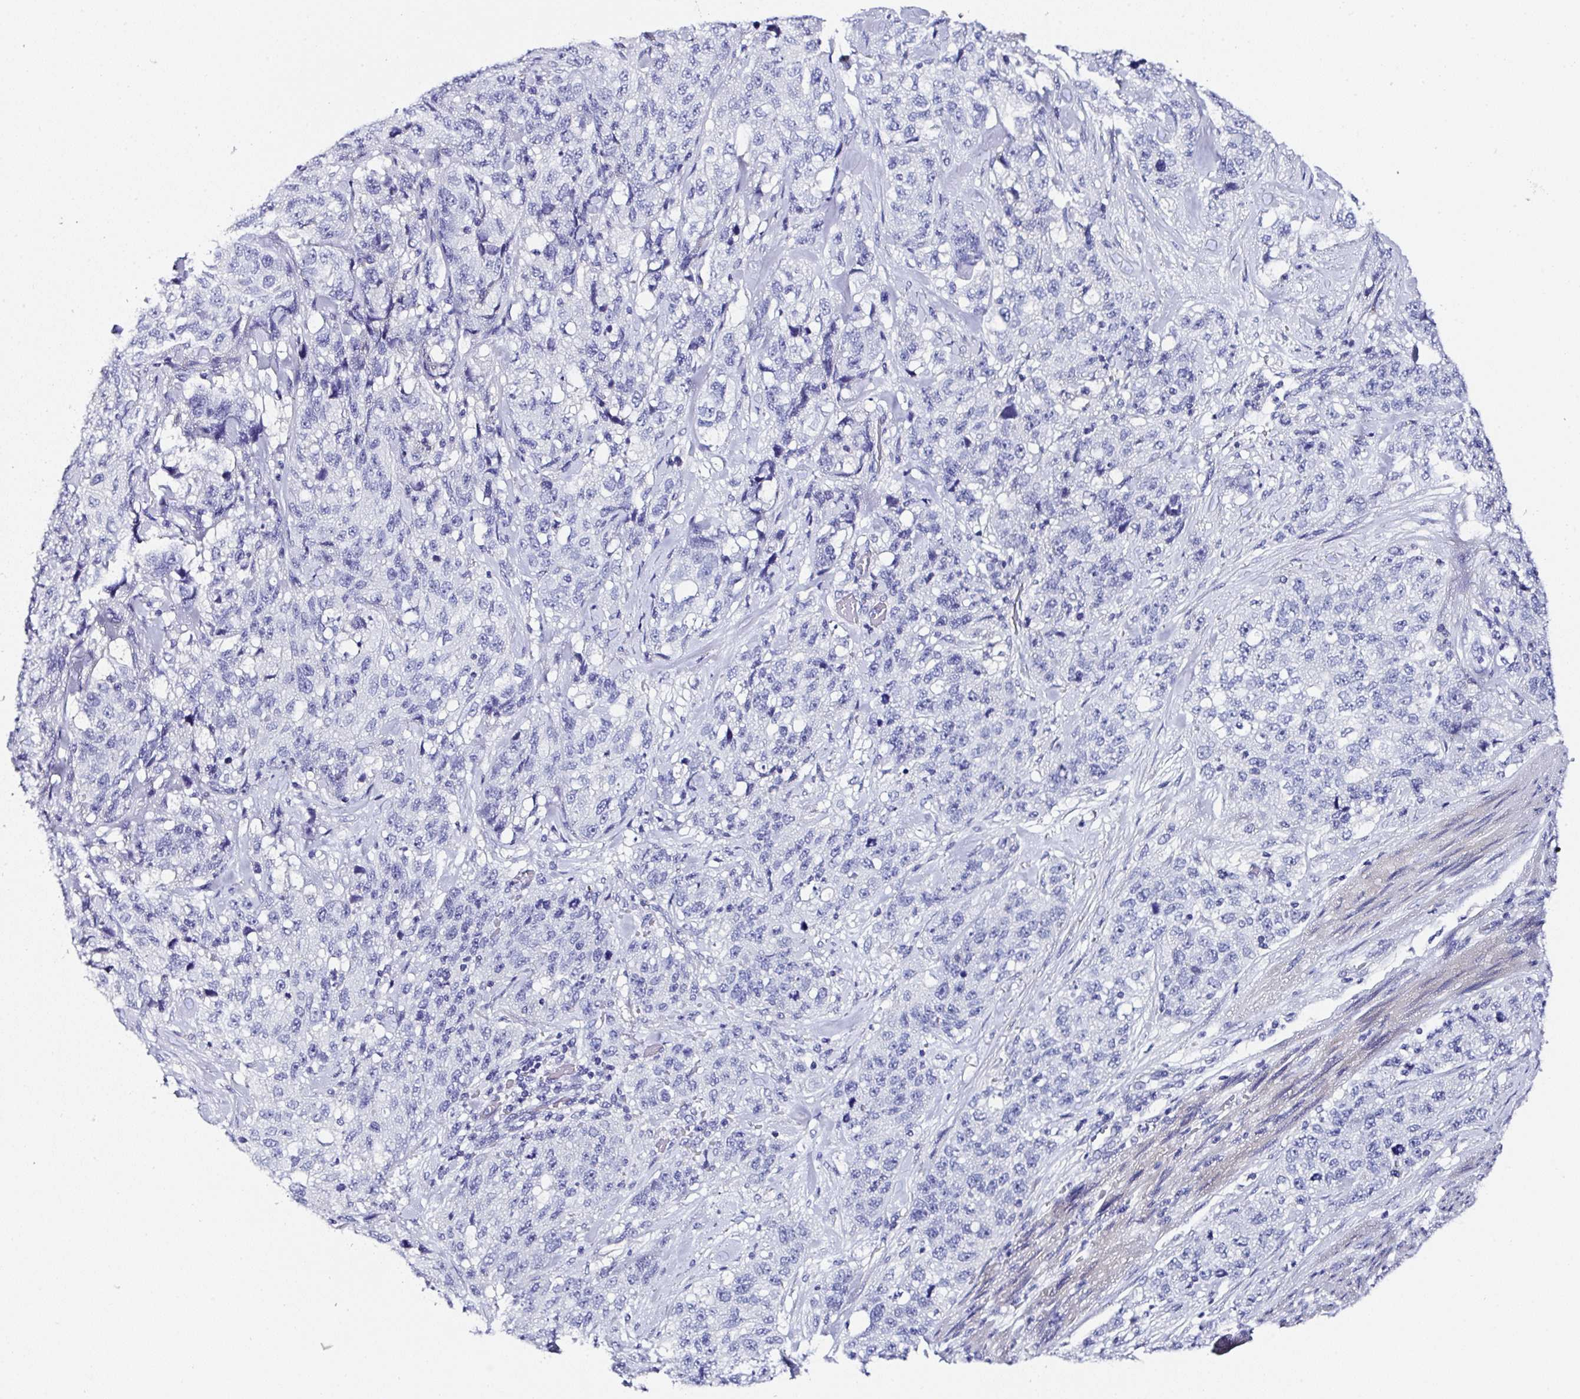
{"staining": {"intensity": "negative", "quantity": "none", "location": "none"}, "tissue": "stomach cancer", "cell_type": "Tumor cells", "image_type": "cancer", "snomed": [{"axis": "morphology", "description": "Adenocarcinoma, NOS"}, {"axis": "topography", "description": "Stomach"}], "caption": "IHC histopathology image of neoplastic tissue: human stomach adenocarcinoma stained with DAB displays no significant protein expression in tumor cells.", "gene": "UGT3A1", "patient": {"sex": "male", "age": 48}}